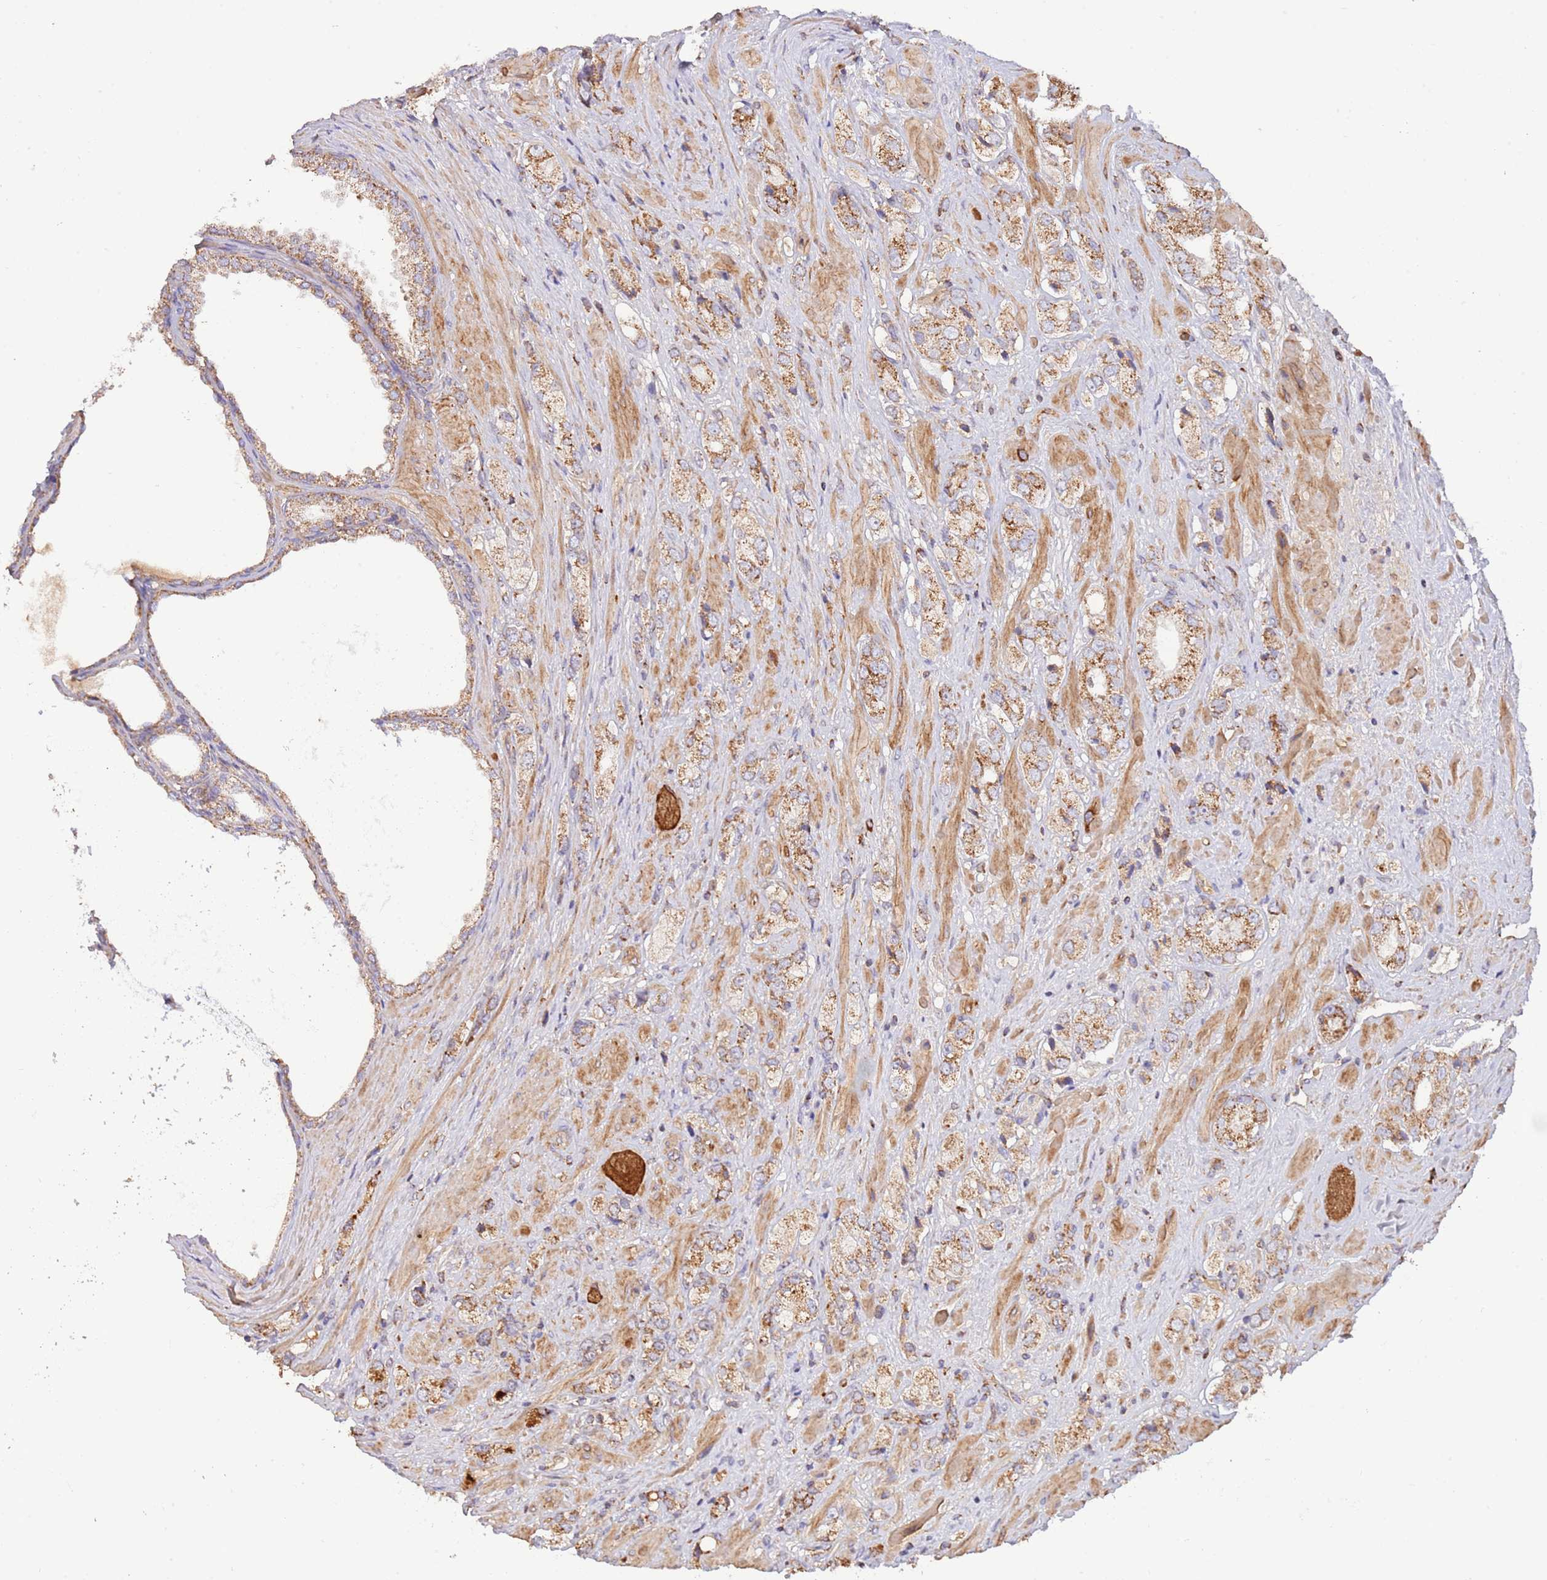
{"staining": {"intensity": "moderate", "quantity": ">75%", "location": "cytoplasmic/membranous"}, "tissue": "prostate cancer", "cell_type": "Tumor cells", "image_type": "cancer", "snomed": [{"axis": "morphology", "description": "Adenocarcinoma, High grade"}, {"axis": "topography", "description": "Prostate and seminal vesicle, NOS"}], "caption": "Protein staining by immunohistochemistry (IHC) shows moderate cytoplasmic/membranous expression in about >75% of tumor cells in high-grade adenocarcinoma (prostate).", "gene": "DNAJA3", "patient": {"sex": "male", "age": 64}}